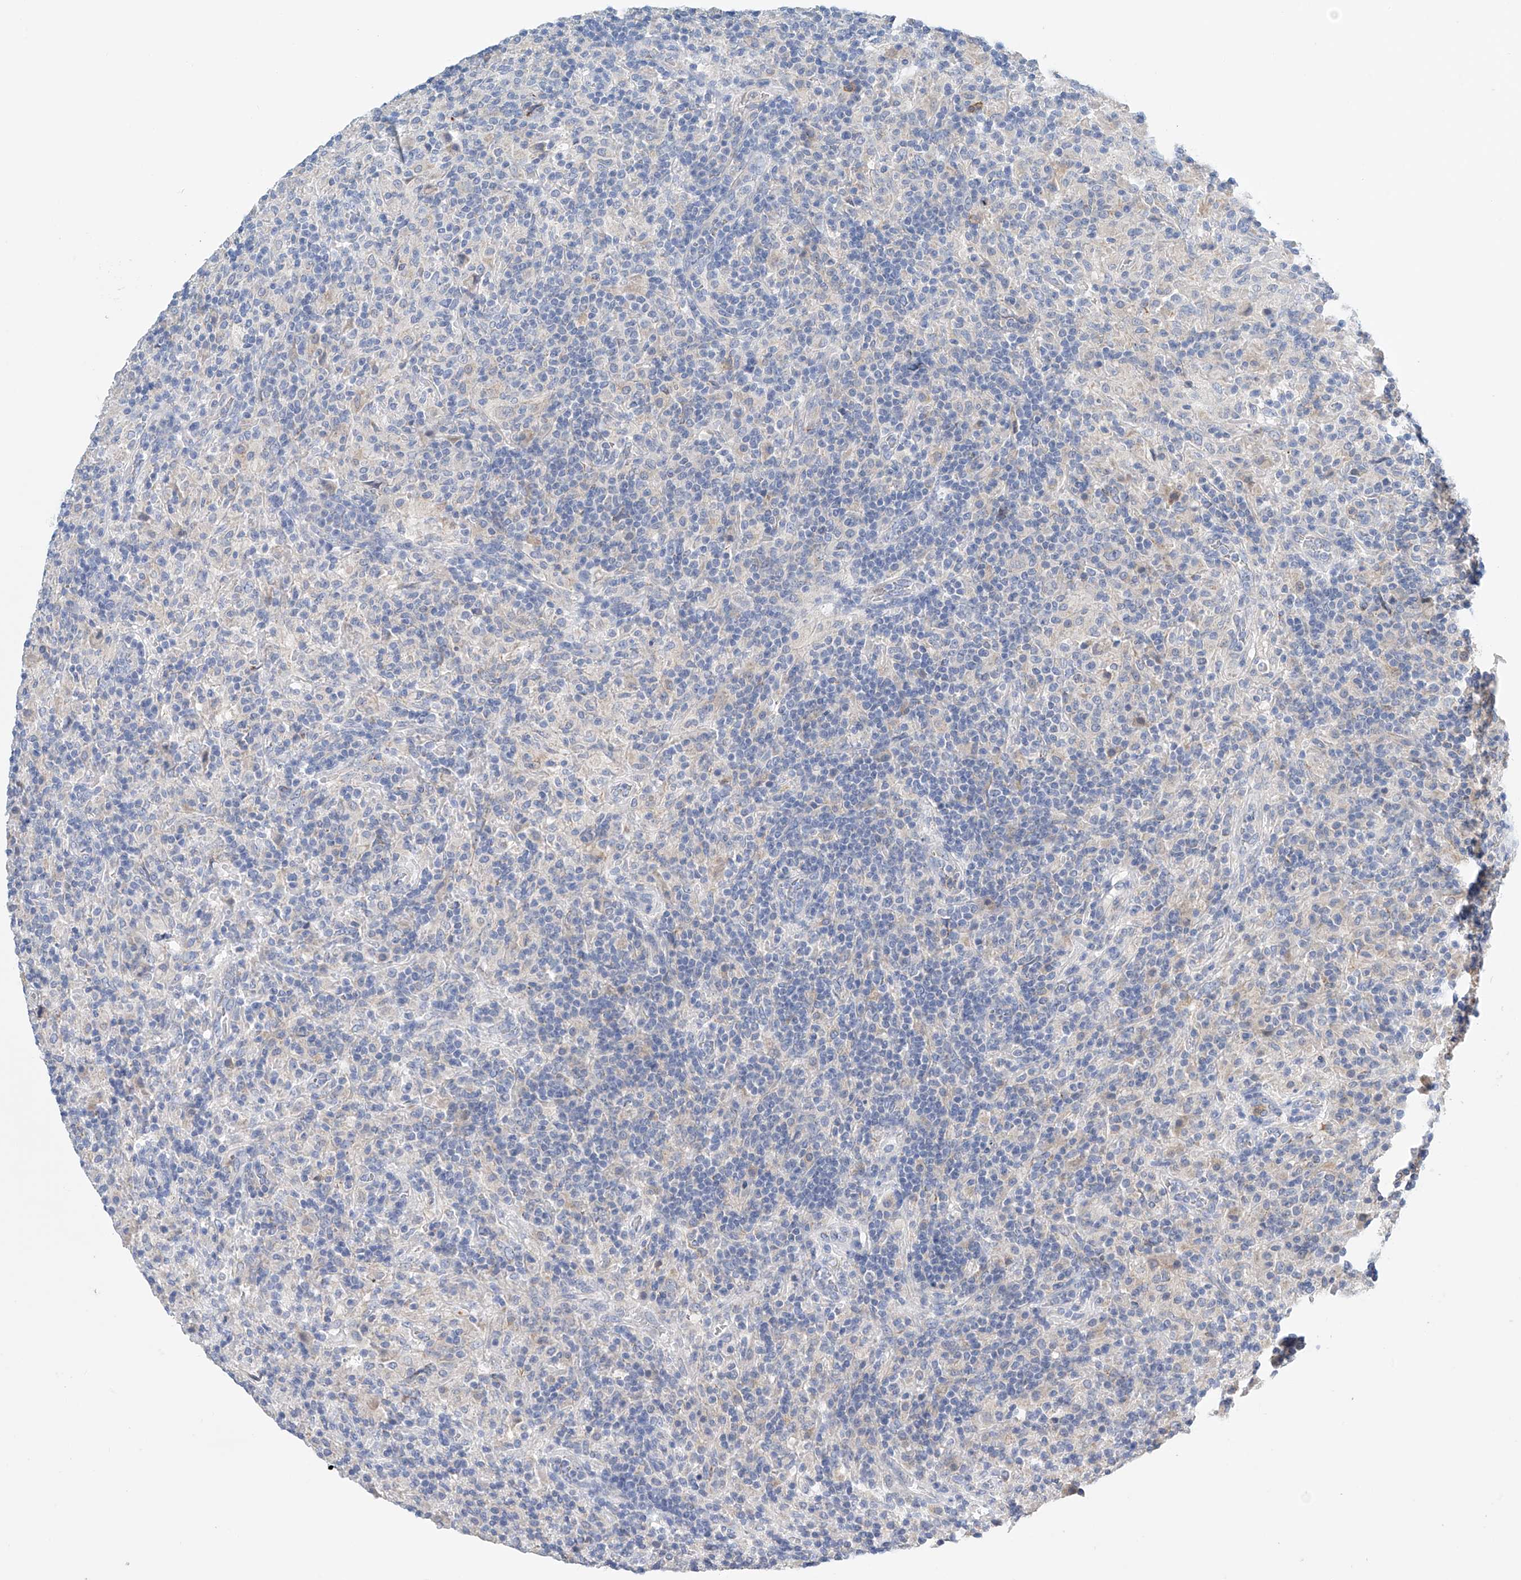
{"staining": {"intensity": "negative", "quantity": "none", "location": "none"}, "tissue": "lymphoma", "cell_type": "Tumor cells", "image_type": "cancer", "snomed": [{"axis": "morphology", "description": "Hodgkin's disease, NOS"}, {"axis": "topography", "description": "Lymph node"}], "caption": "A histopathology image of Hodgkin's disease stained for a protein reveals no brown staining in tumor cells.", "gene": "GPC4", "patient": {"sex": "male", "age": 70}}